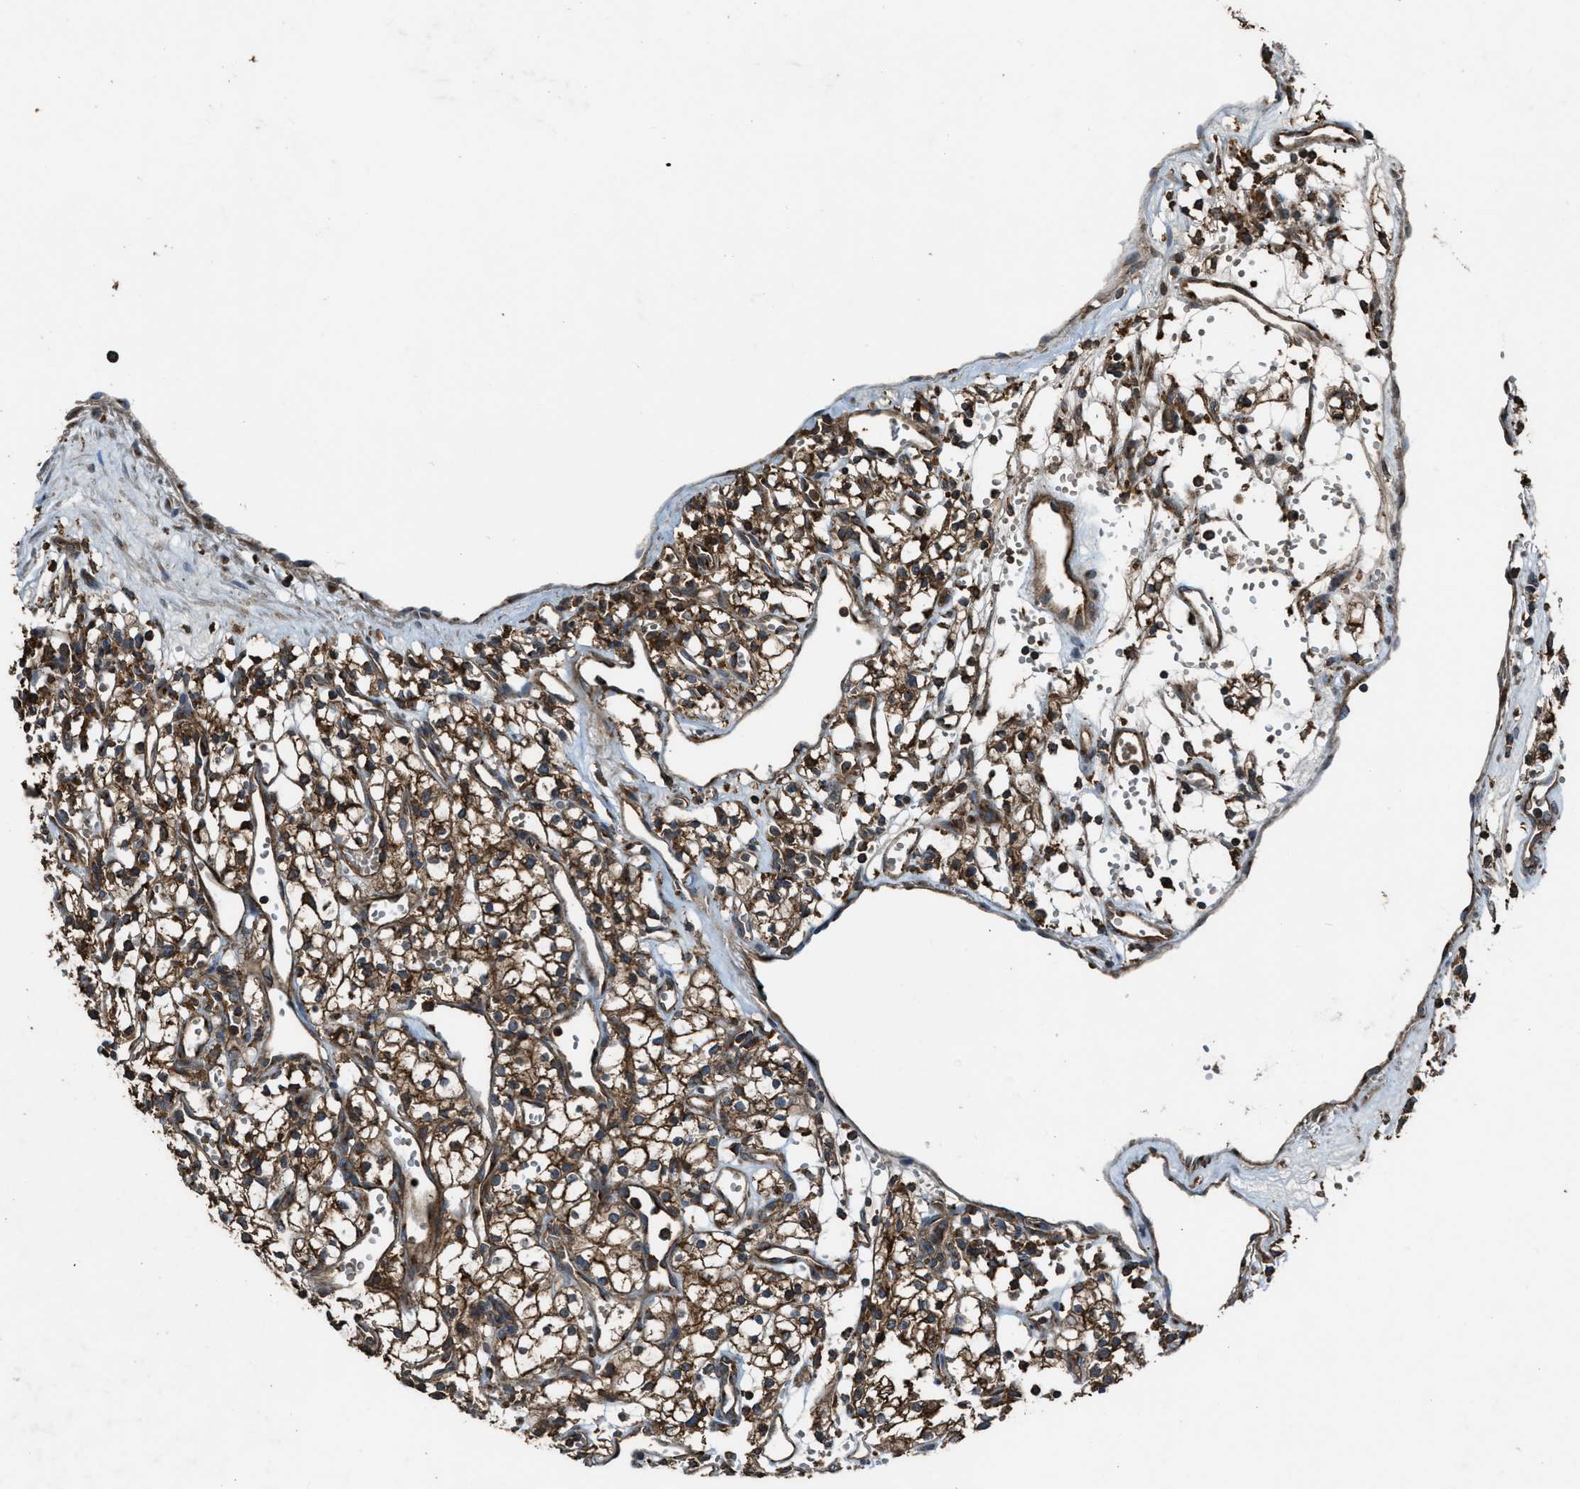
{"staining": {"intensity": "strong", "quantity": ">75%", "location": "cytoplasmic/membranous"}, "tissue": "renal cancer", "cell_type": "Tumor cells", "image_type": "cancer", "snomed": [{"axis": "morphology", "description": "Adenocarcinoma, NOS"}, {"axis": "topography", "description": "Kidney"}], "caption": "Protein staining of adenocarcinoma (renal) tissue displays strong cytoplasmic/membranous expression in about >75% of tumor cells. The staining is performed using DAB (3,3'-diaminobenzidine) brown chromogen to label protein expression. The nuclei are counter-stained blue using hematoxylin.", "gene": "MAP3K8", "patient": {"sex": "male", "age": 59}}